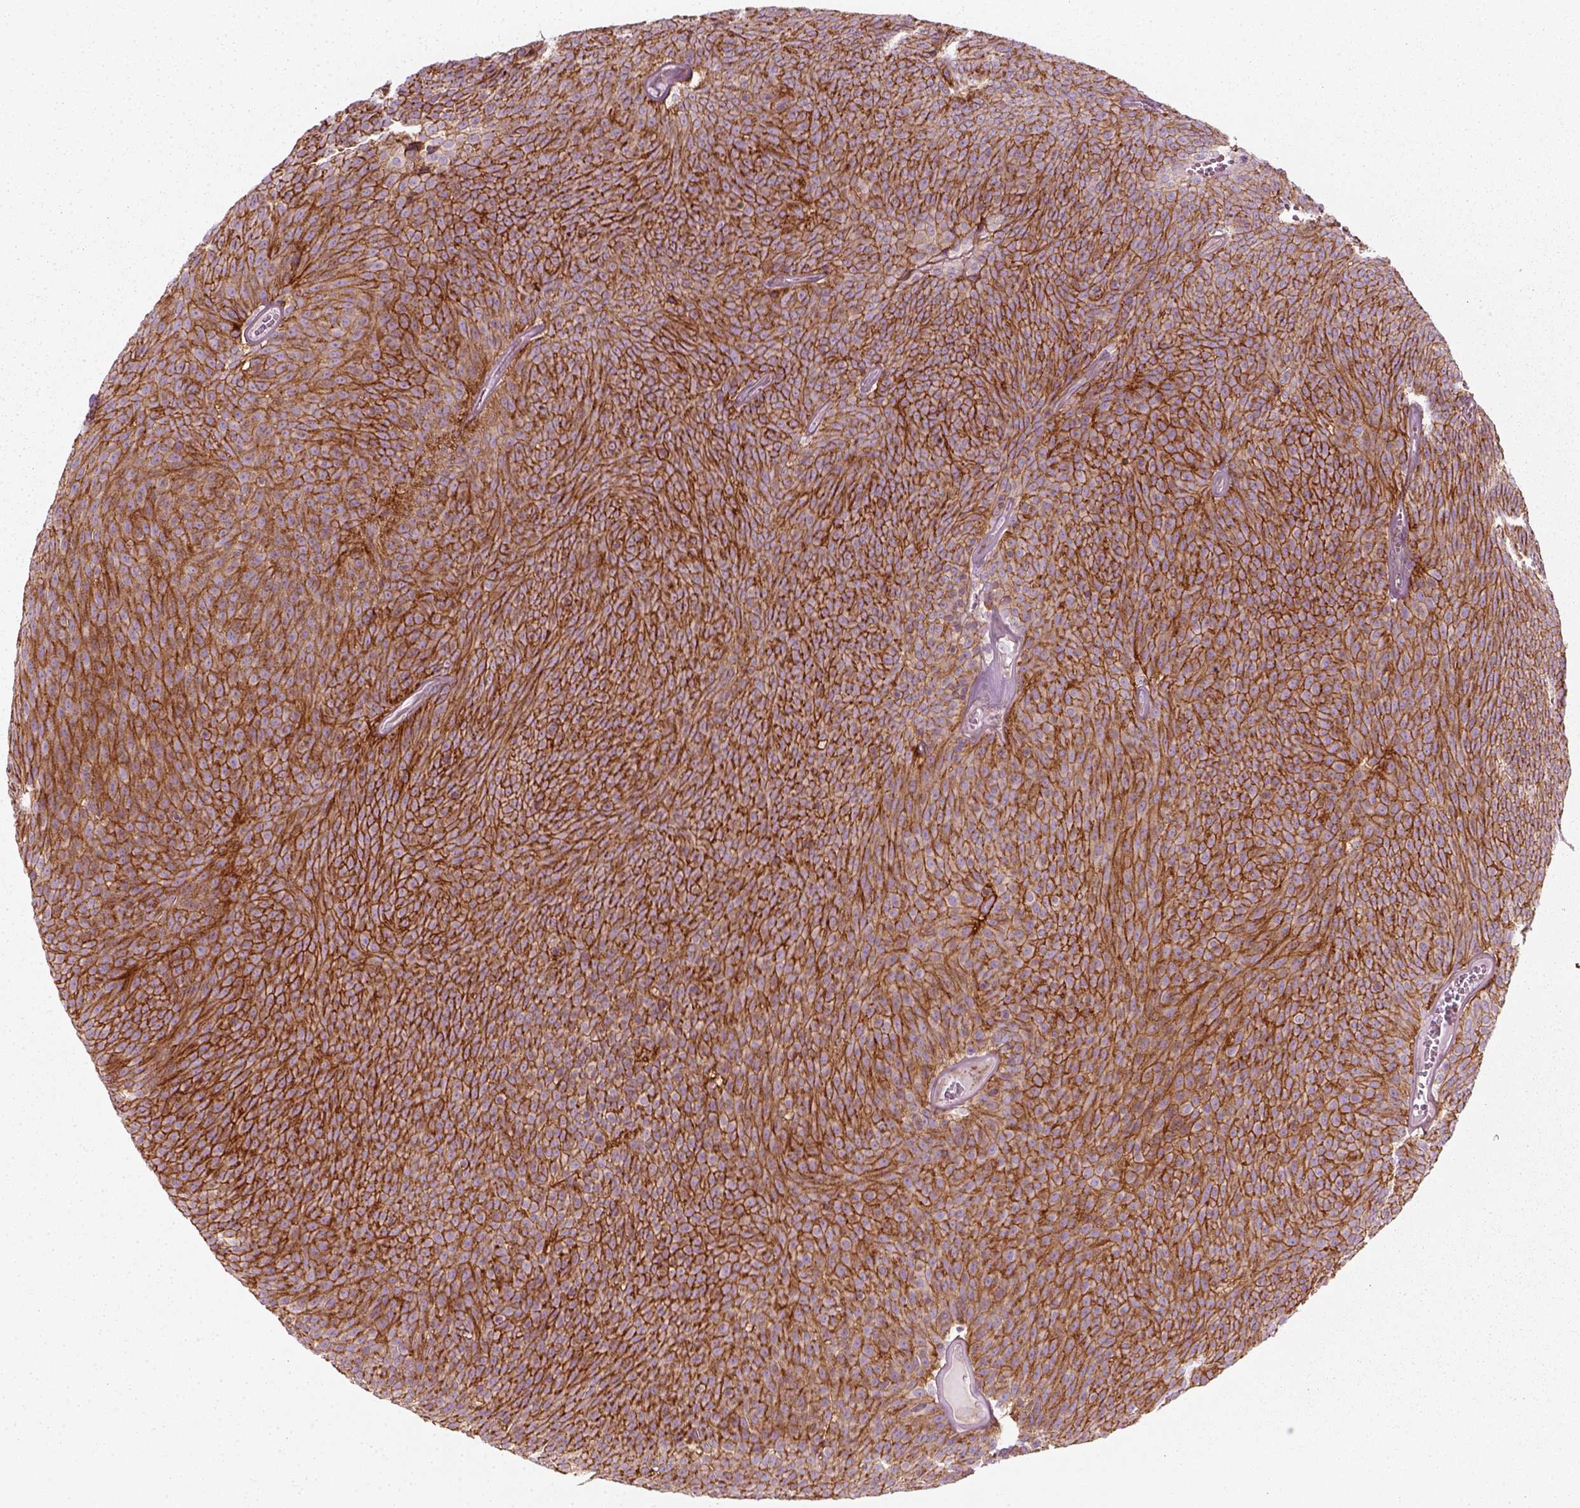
{"staining": {"intensity": "strong", "quantity": ">75%", "location": "cytoplasmic/membranous"}, "tissue": "urothelial cancer", "cell_type": "Tumor cells", "image_type": "cancer", "snomed": [{"axis": "morphology", "description": "Urothelial carcinoma, Low grade"}, {"axis": "topography", "description": "Urinary bladder"}], "caption": "Urothelial cancer stained with DAB (3,3'-diaminobenzidine) immunohistochemistry (IHC) shows high levels of strong cytoplasmic/membranous staining in about >75% of tumor cells. (Brightfield microscopy of DAB IHC at high magnification).", "gene": "NPTN", "patient": {"sex": "male", "age": 77}}